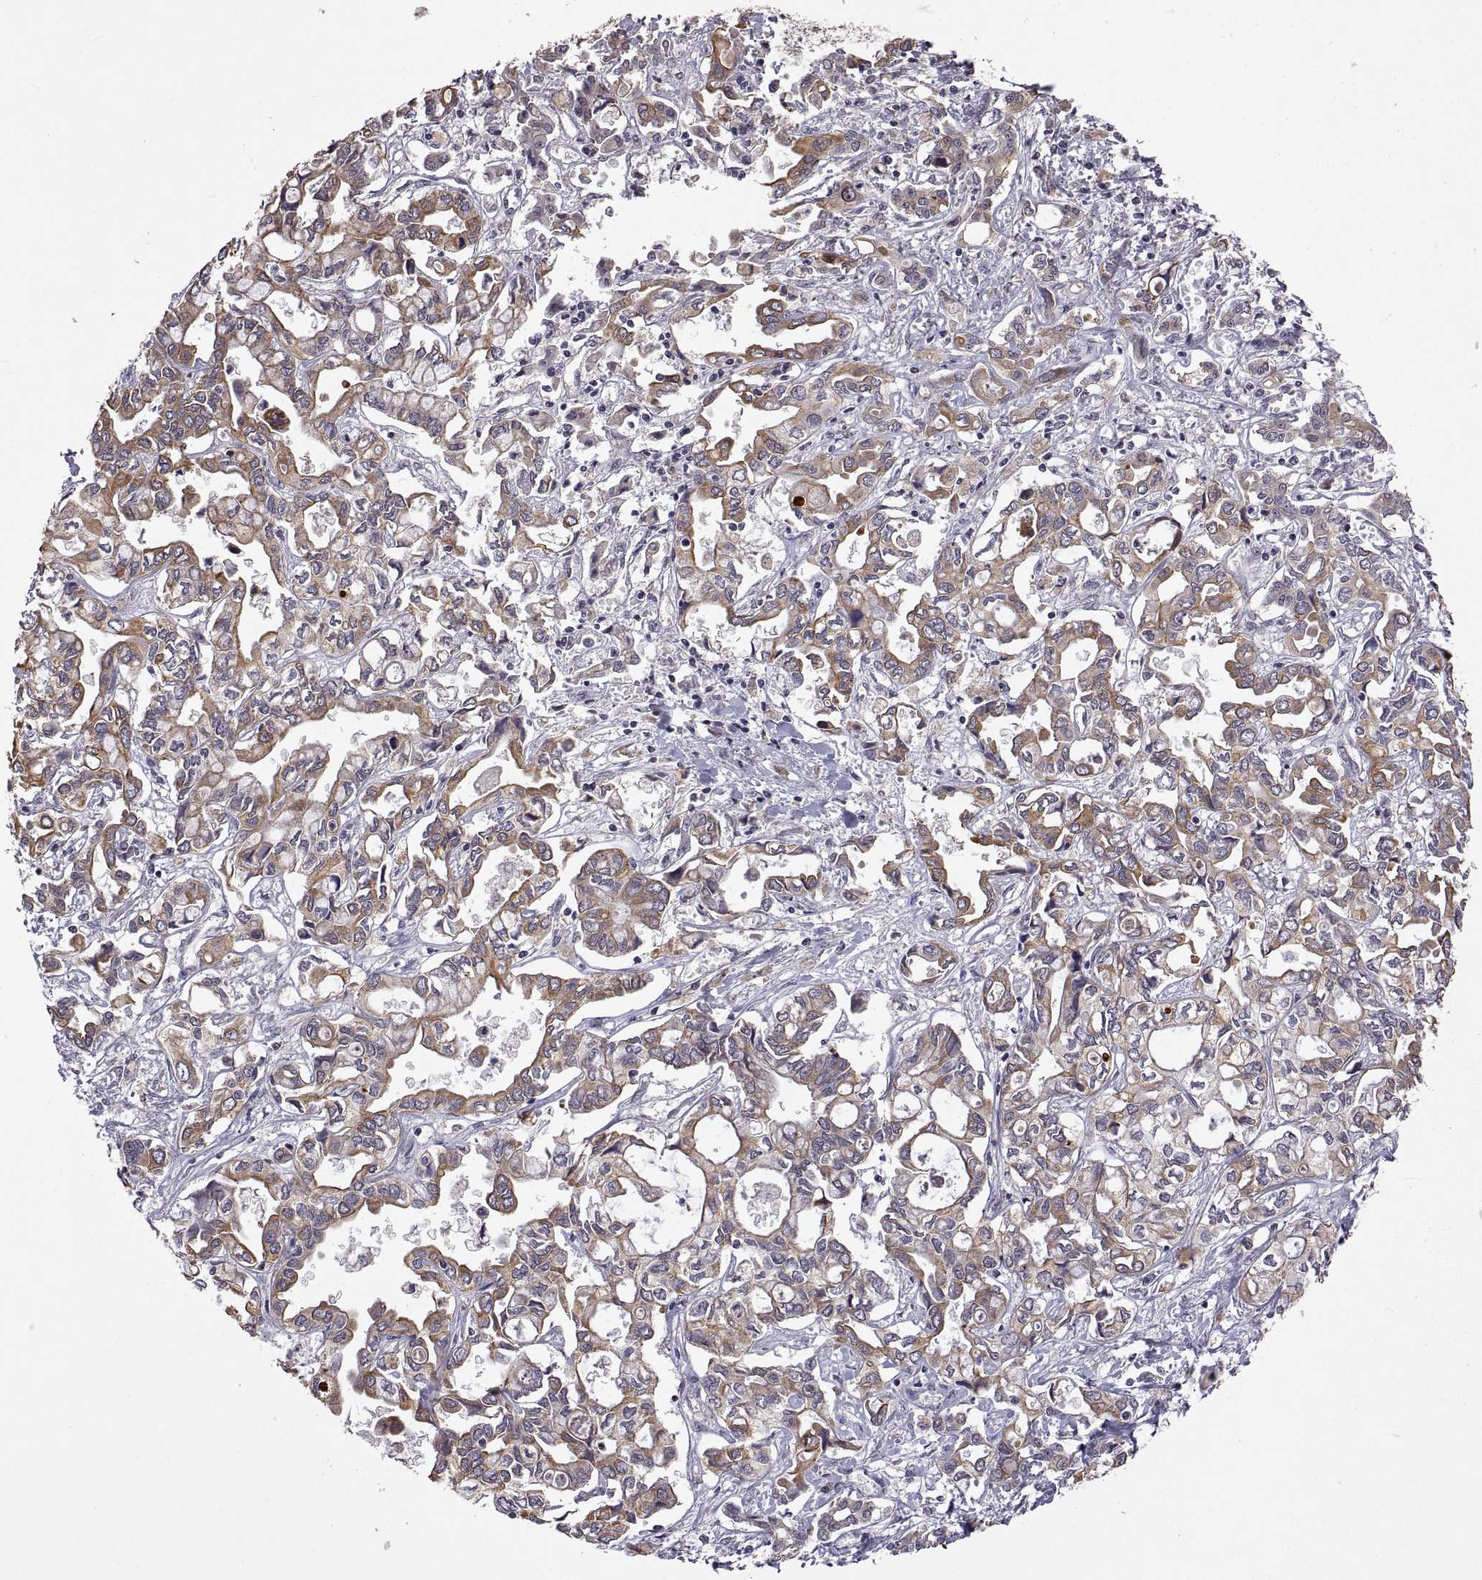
{"staining": {"intensity": "moderate", "quantity": ">75%", "location": "cytoplasmic/membranous"}, "tissue": "liver cancer", "cell_type": "Tumor cells", "image_type": "cancer", "snomed": [{"axis": "morphology", "description": "Cholangiocarcinoma"}, {"axis": "topography", "description": "Liver"}], "caption": "Liver cancer (cholangiocarcinoma) stained for a protein (brown) demonstrates moderate cytoplasmic/membranous positive expression in approximately >75% of tumor cells.", "gene": "LAMA1", "patient": {"sex": "female", "age": 64}}